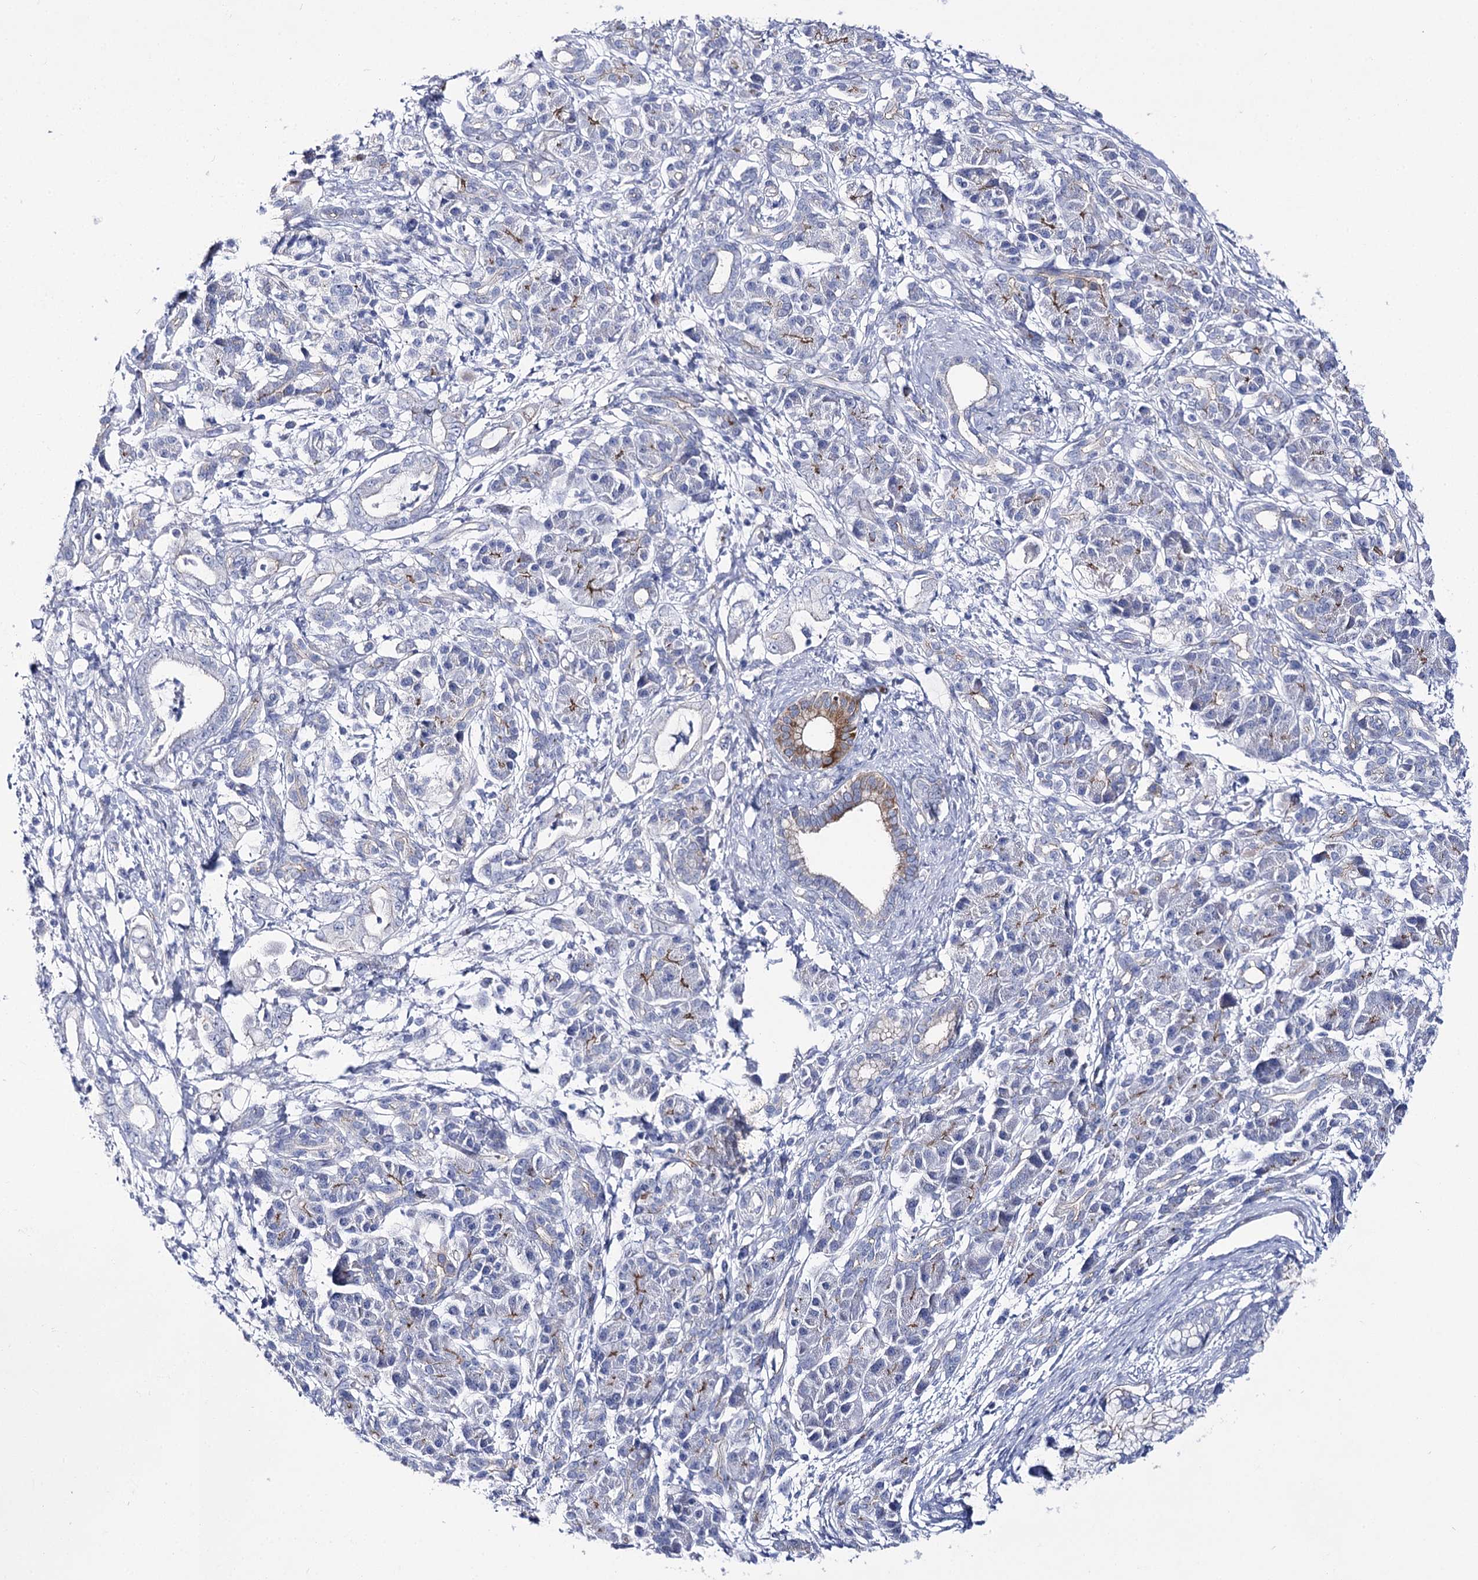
{"staining": {"intensity": "moderate", "quantity": "<25%", "location": "cytoplasmic/membranous"}, "tissue": "pancreatic cancer", "cell_type": "Tumor cells", "image_type": "cancer", "snomed": [{"axis": "morphology", "description": "Adenocarcinoma, NOS"}, {"axis": "topography", "description": "Pancreas"}], "caption": "Protein staining exhibits moderate cytoplasmic/membranous expression in about <25% of tumor cells in pancreatic adenocarcinoma. The staining is performed using DAB (3,3'-diaminobenzidine) brown chromogen to label protein expression. The nuclei are counter-stained blue using hematoxylin.", "gene": "NRAP", "patient": {"sex": "female", "age": 55}}